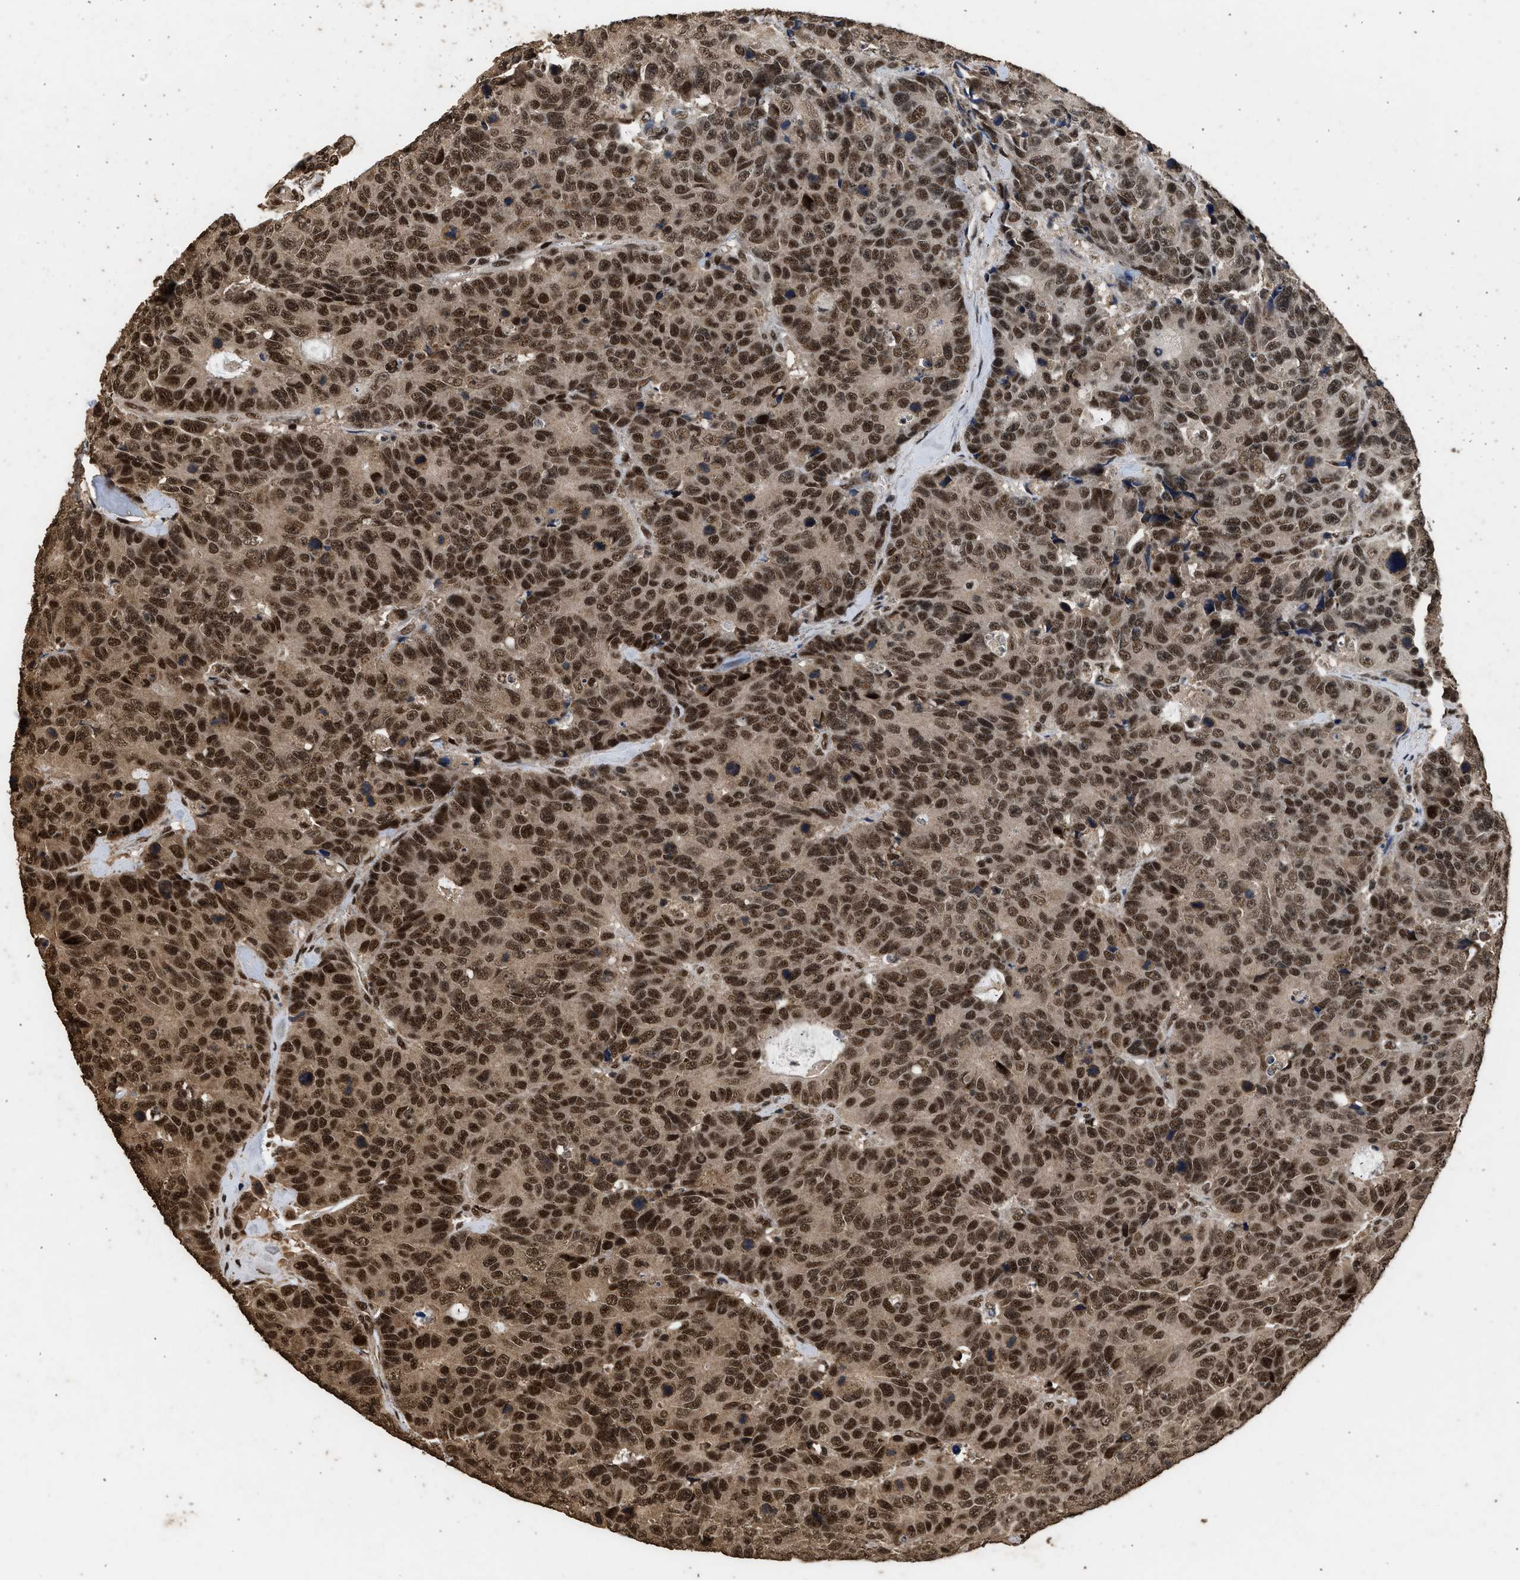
{"staining": {"intensity": "strong", "quantity": ">75%", "location": "cytoplasmic/membranous,nuclear"}, "tissue": "colorectal cancer", "cell_type": "Tumor cells", "image_type": "cancer", "snomed": [{"axis": "morphology", "description": "Adenocarcinoma, NOS"}, {"axis": "topography", "description": "Colon"}], "caption": "Colorectal cancer stained with a brown dye exhibits strong cytoplasmic/membranous and nuclear positive staining in approximately >75% of tumor cells.", "gene": "PPP4R3B", "patient": {"sex": "female", "age": 86}}